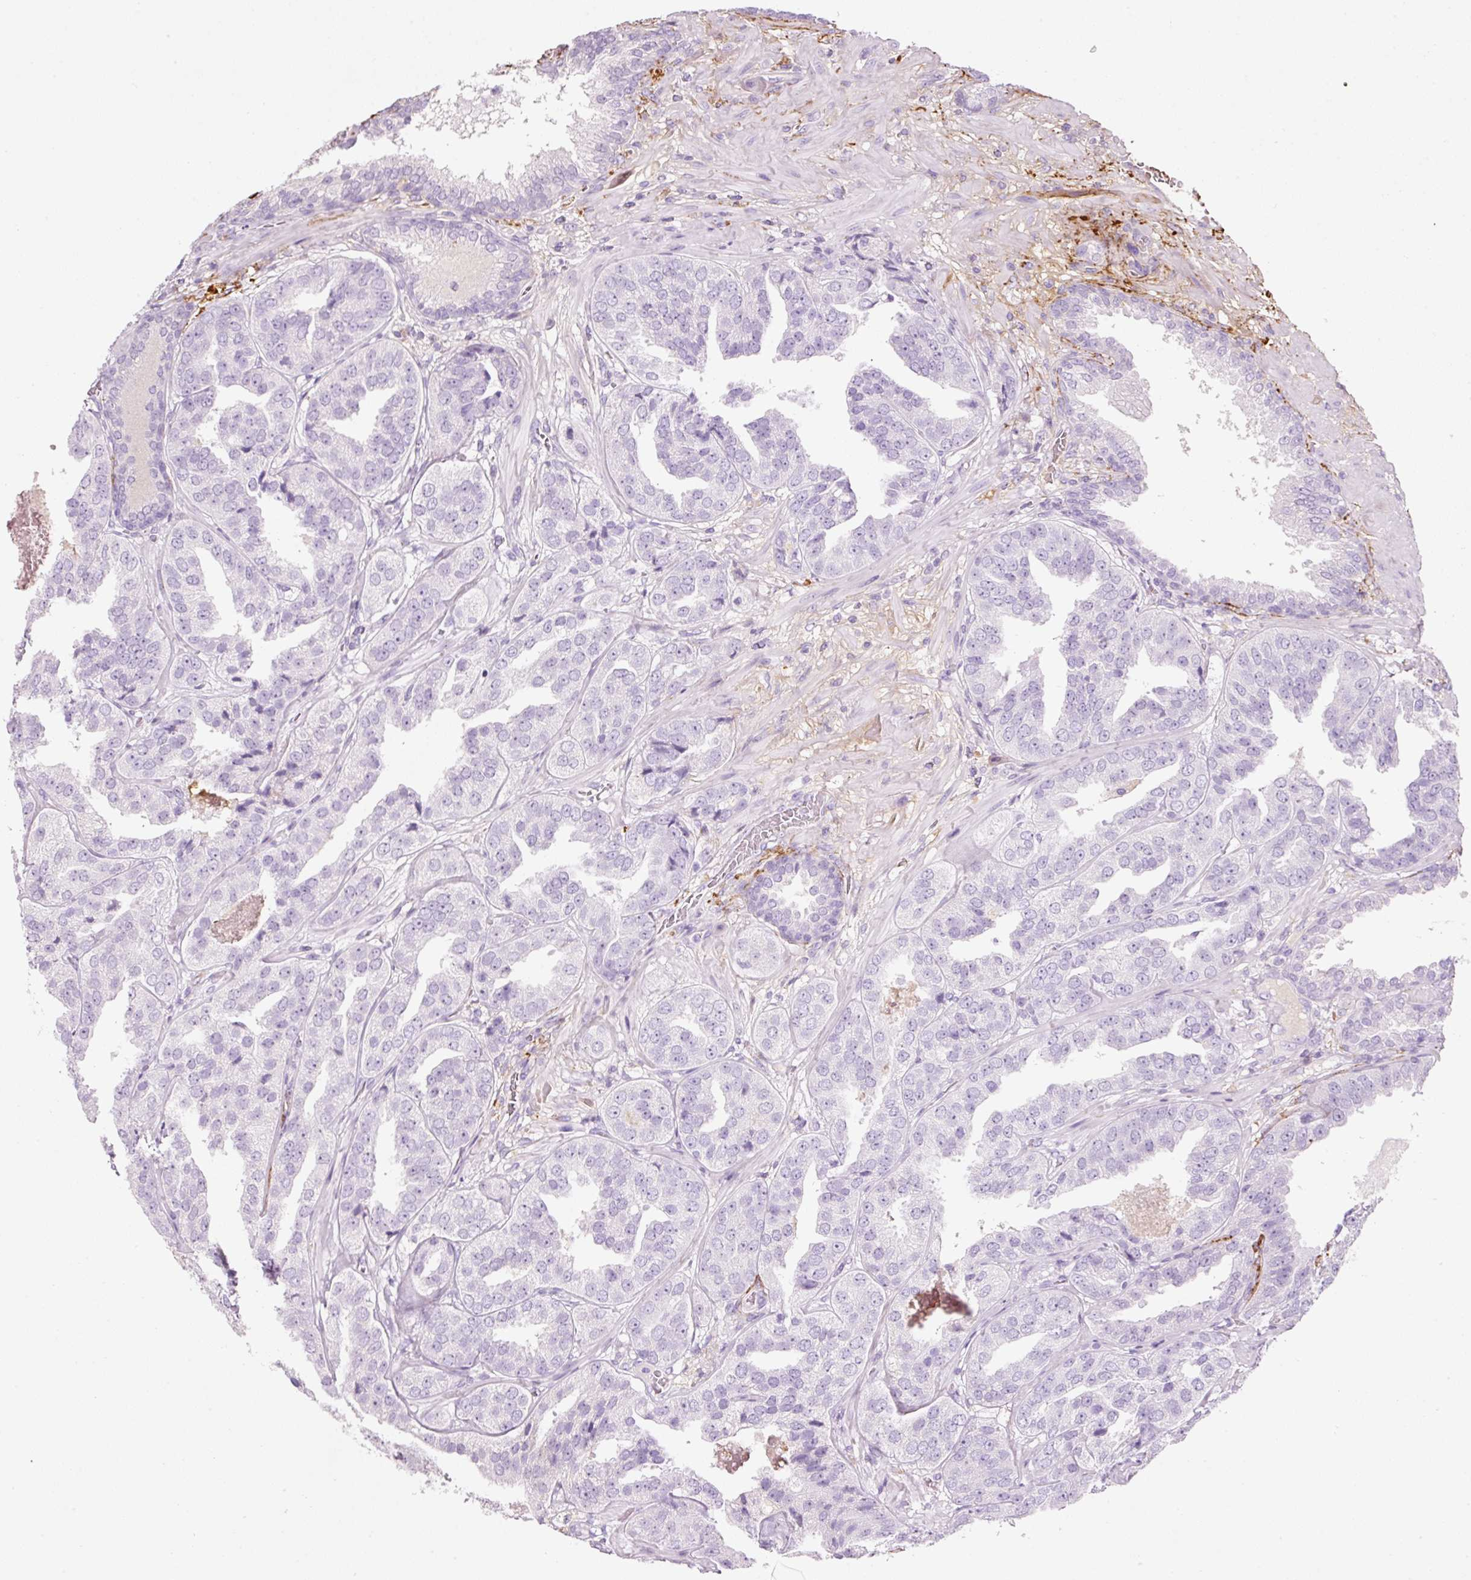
{"staining": {"intensity": "negative", "quantity": "none", "location": "none"}, "tissue": "prostate cancer", "cell_type": "Tumor cells", "image_type": "cancer", "snomed": [{"axis": "morphology", "description": "Adenocarcinoma, High grade"}, {"axis": "topography", "description": "Prostate"}], "caption": "This is an immunohistochemistry (IHC) image of prostate cancer. There is no staining in tumor cells.", "gene": "MFAP4", "patient": {"sex": "male", "age": 63}}